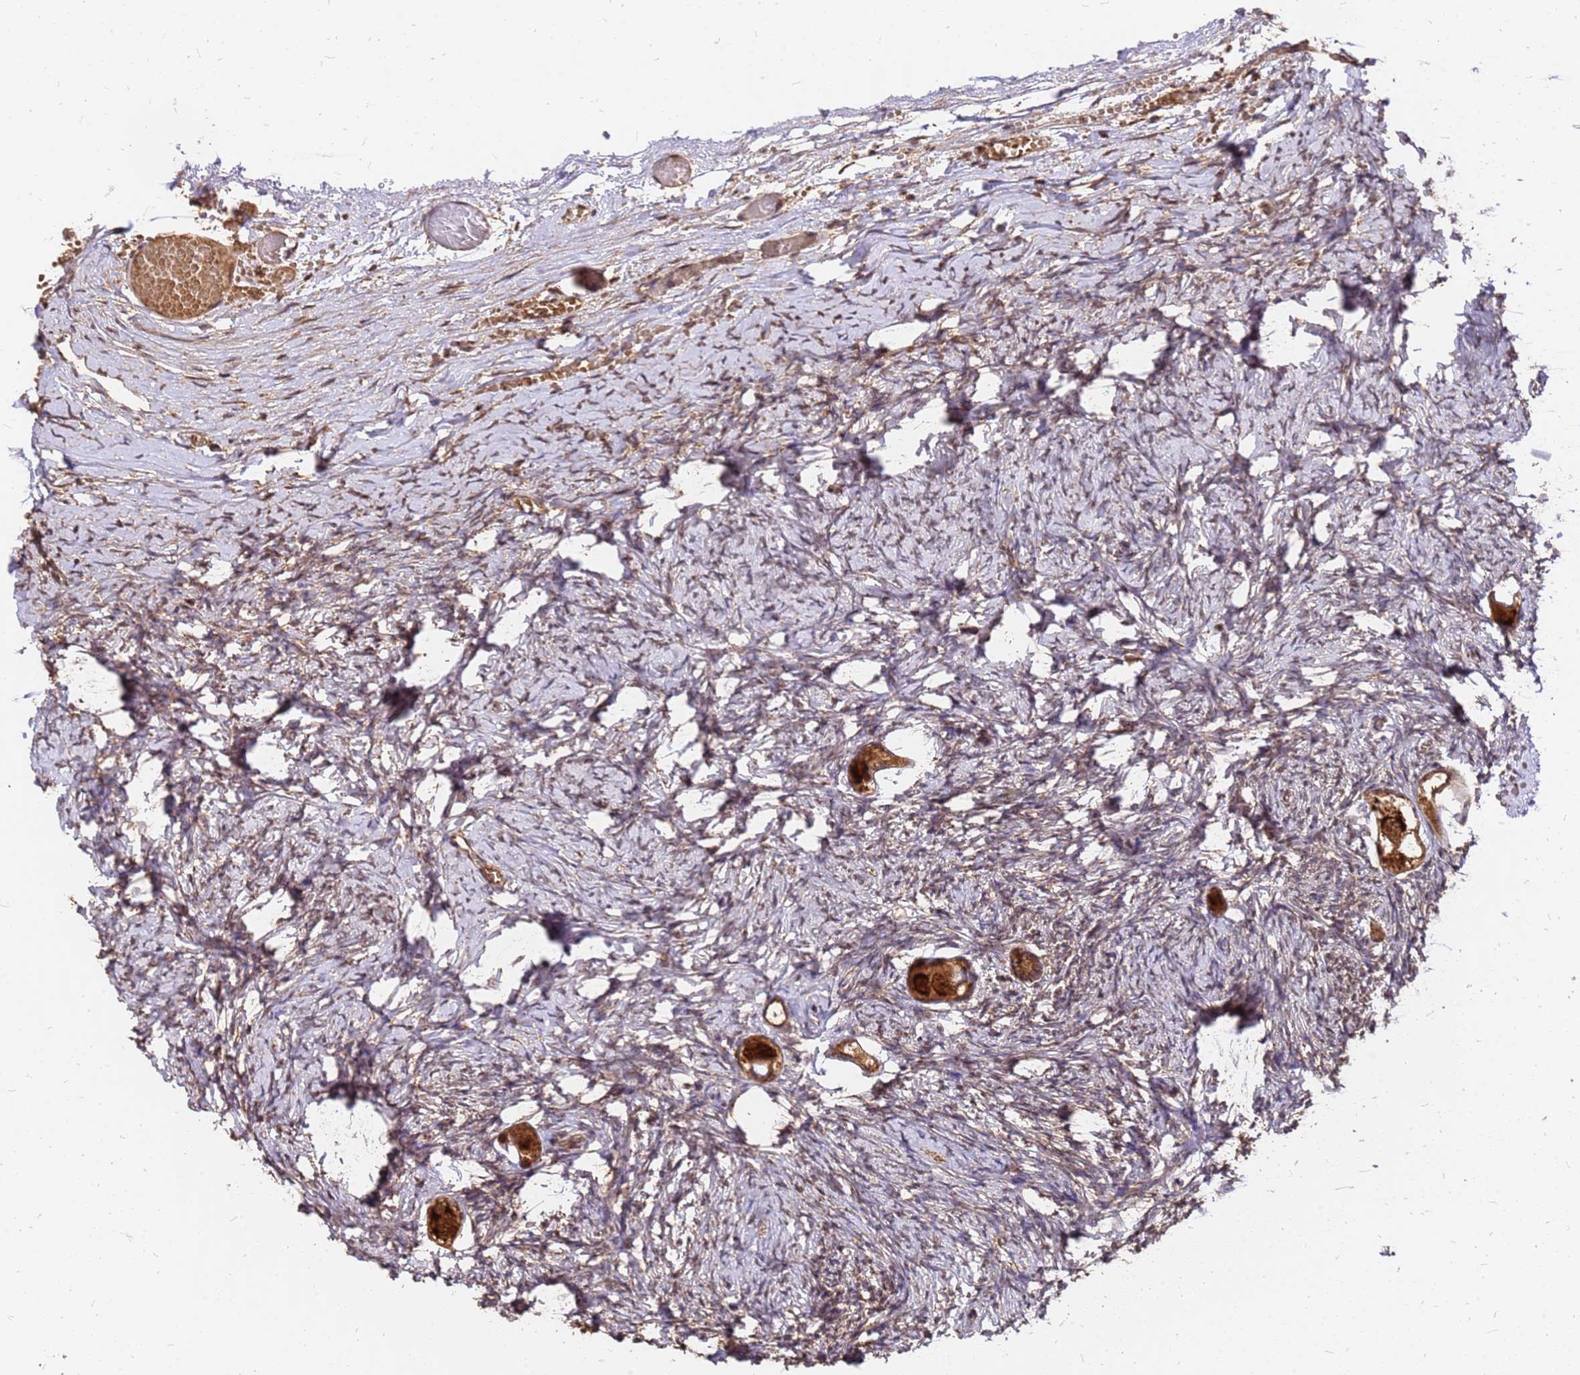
{"staining": {"intensity": "strong", "quantity": ">75%", "location": "cytoplasmic/membranous,nuclear"}, "tissue": "ovary", "cell_type": "Follicle cells", "image_type": "normal", "snomed": [{"axis": "morphology", "description": "Normal tissue, NOS"}, {"axis": "topography", "description": "Ovary"}], "caption": "Normal ovary shows strong cytoplasmic/membranous,nuclear expression in approximately >75% of follicle cells, visualized by immunohistochemistry.", "gene": "GPATCH8", "patient": {"sex": "female", "age": 27}}